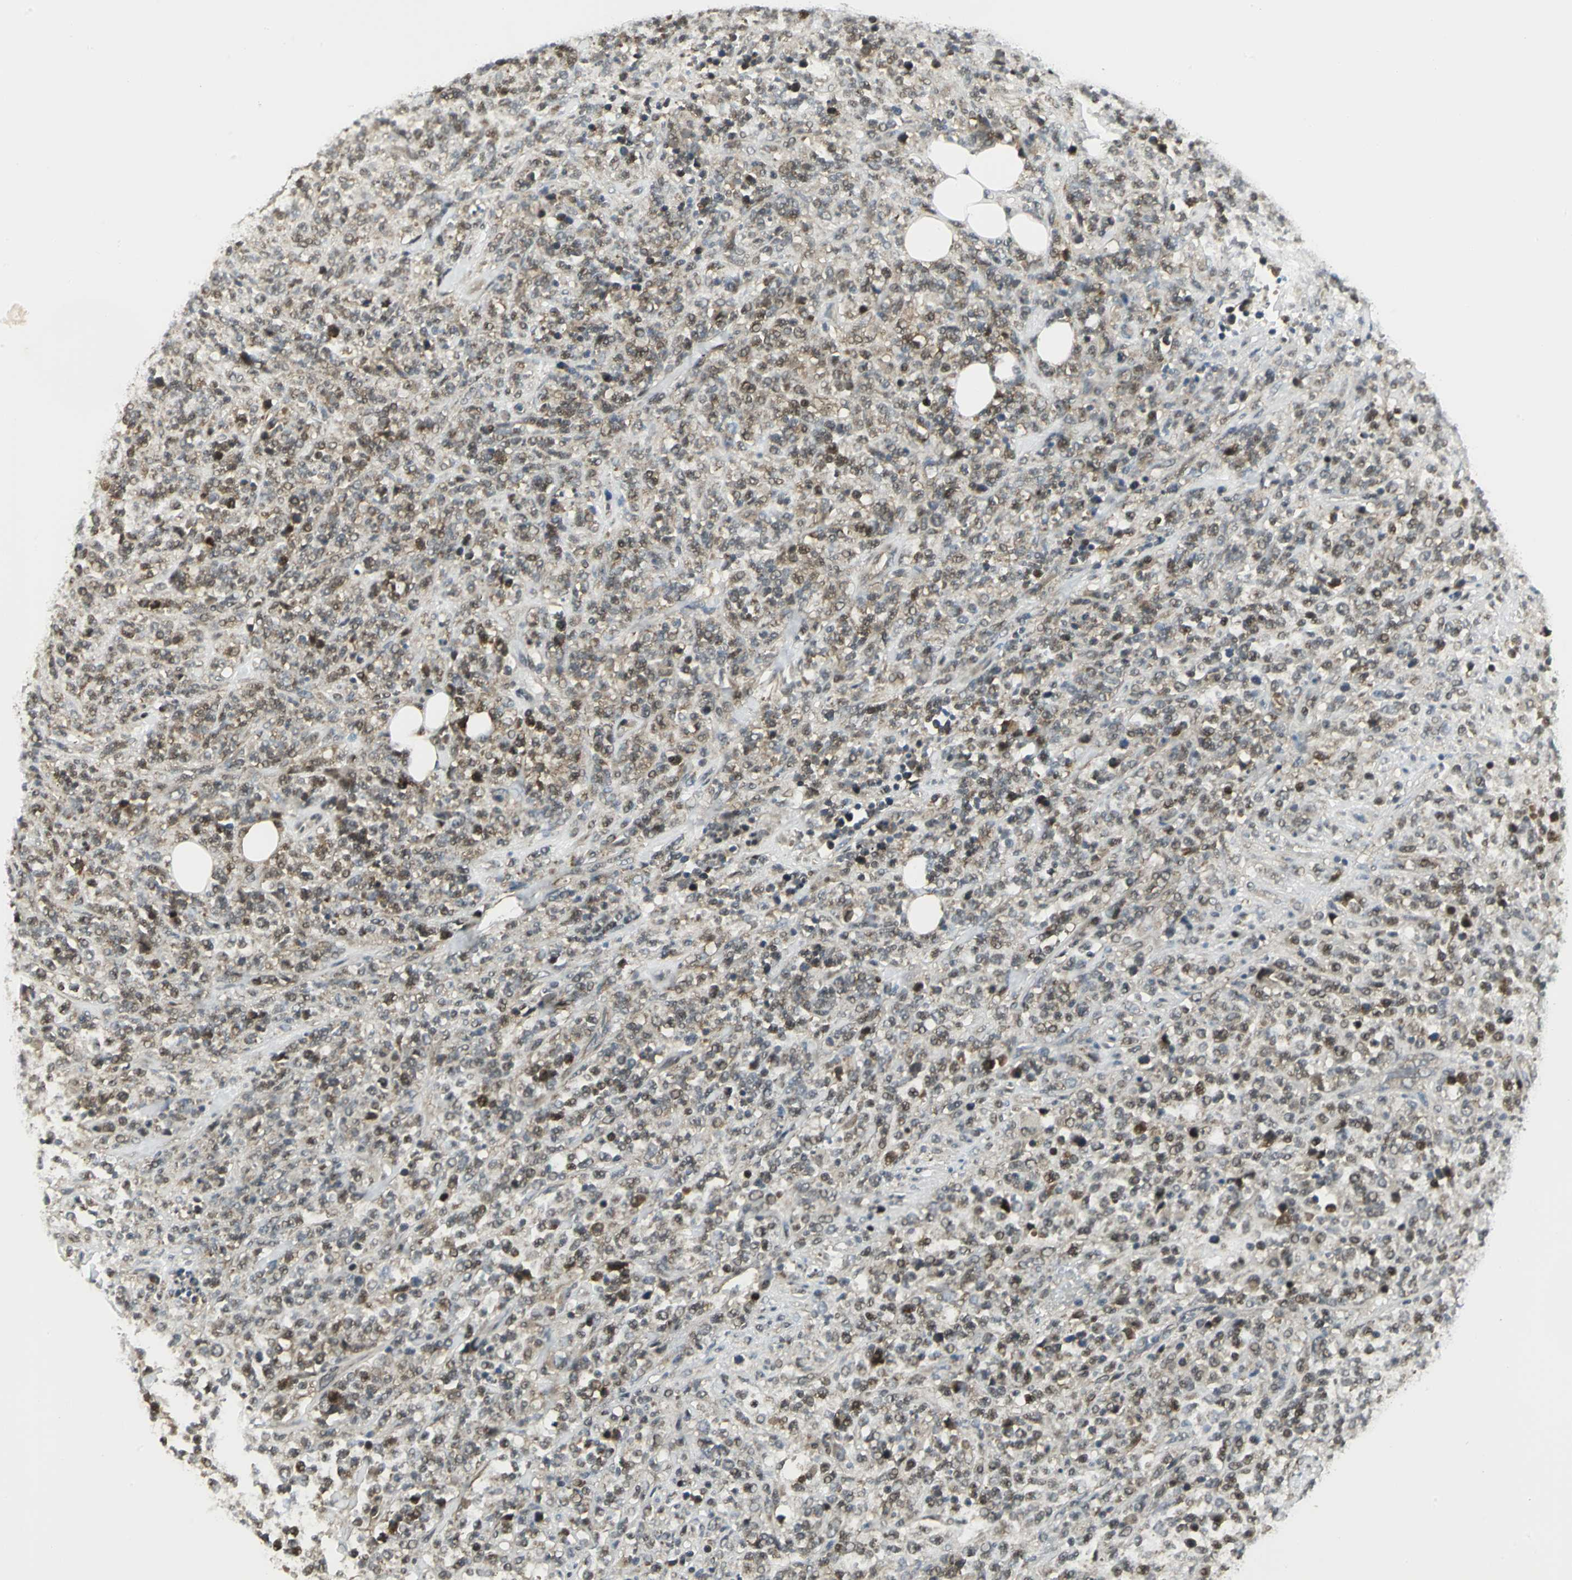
{"staining": {"intensity": "moderate", "quantity": ">75%", "location": "cytoplasmic/membranous,nuclear"}, "tissue": "lymphoma", "cell_type": "Tumor cells", "image_type": "cancer", "snomed": [{"axis": "morphology", "description": "Malignant lymphoma, non-Hodgkin's type, High grade"}, {"axis": "topography", "description": "Soft tissue"}], "caption": "Tumor cells reveal medium levels of moderate cytoplasmic/membranous and nuclear positivity in about >75% of cells in human lymphoma.", "gene": "PSMC4", "patient": {"sex": "male", "age": 18}}